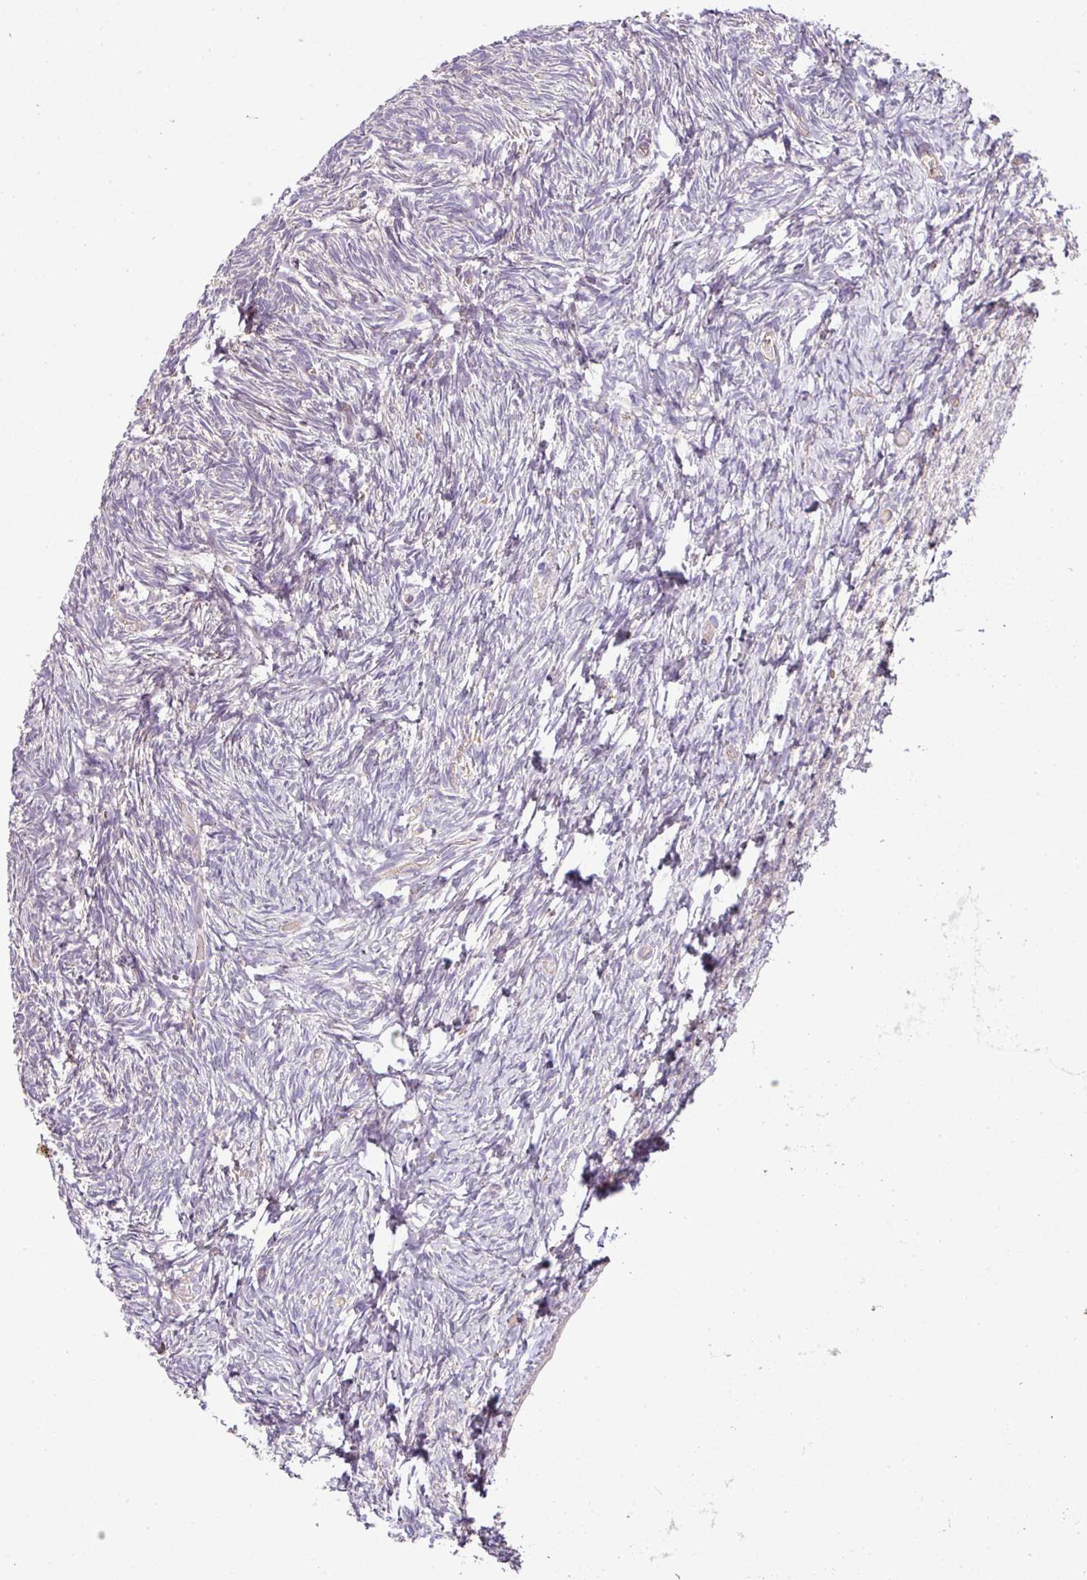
{"staining": {"intensity": "negative", "quantity": "none", "location": "none"}, "tissue": "ovary", "cell_type": "Ovarian stroma cells", "image_type": "normal", "snomed": [{"axis": "morphology", "description": "Normal tissue, NOS"}, {"axis": "topography", "description": "Ovary"}], "caption": "Immunohistochemistry (IHC) image of normal ovary stained for a protein (brown), which exhibits no expression in ovarian stroma cells.", "gene": "CASS4", "patient": {"sex": "female", "age": 39}}